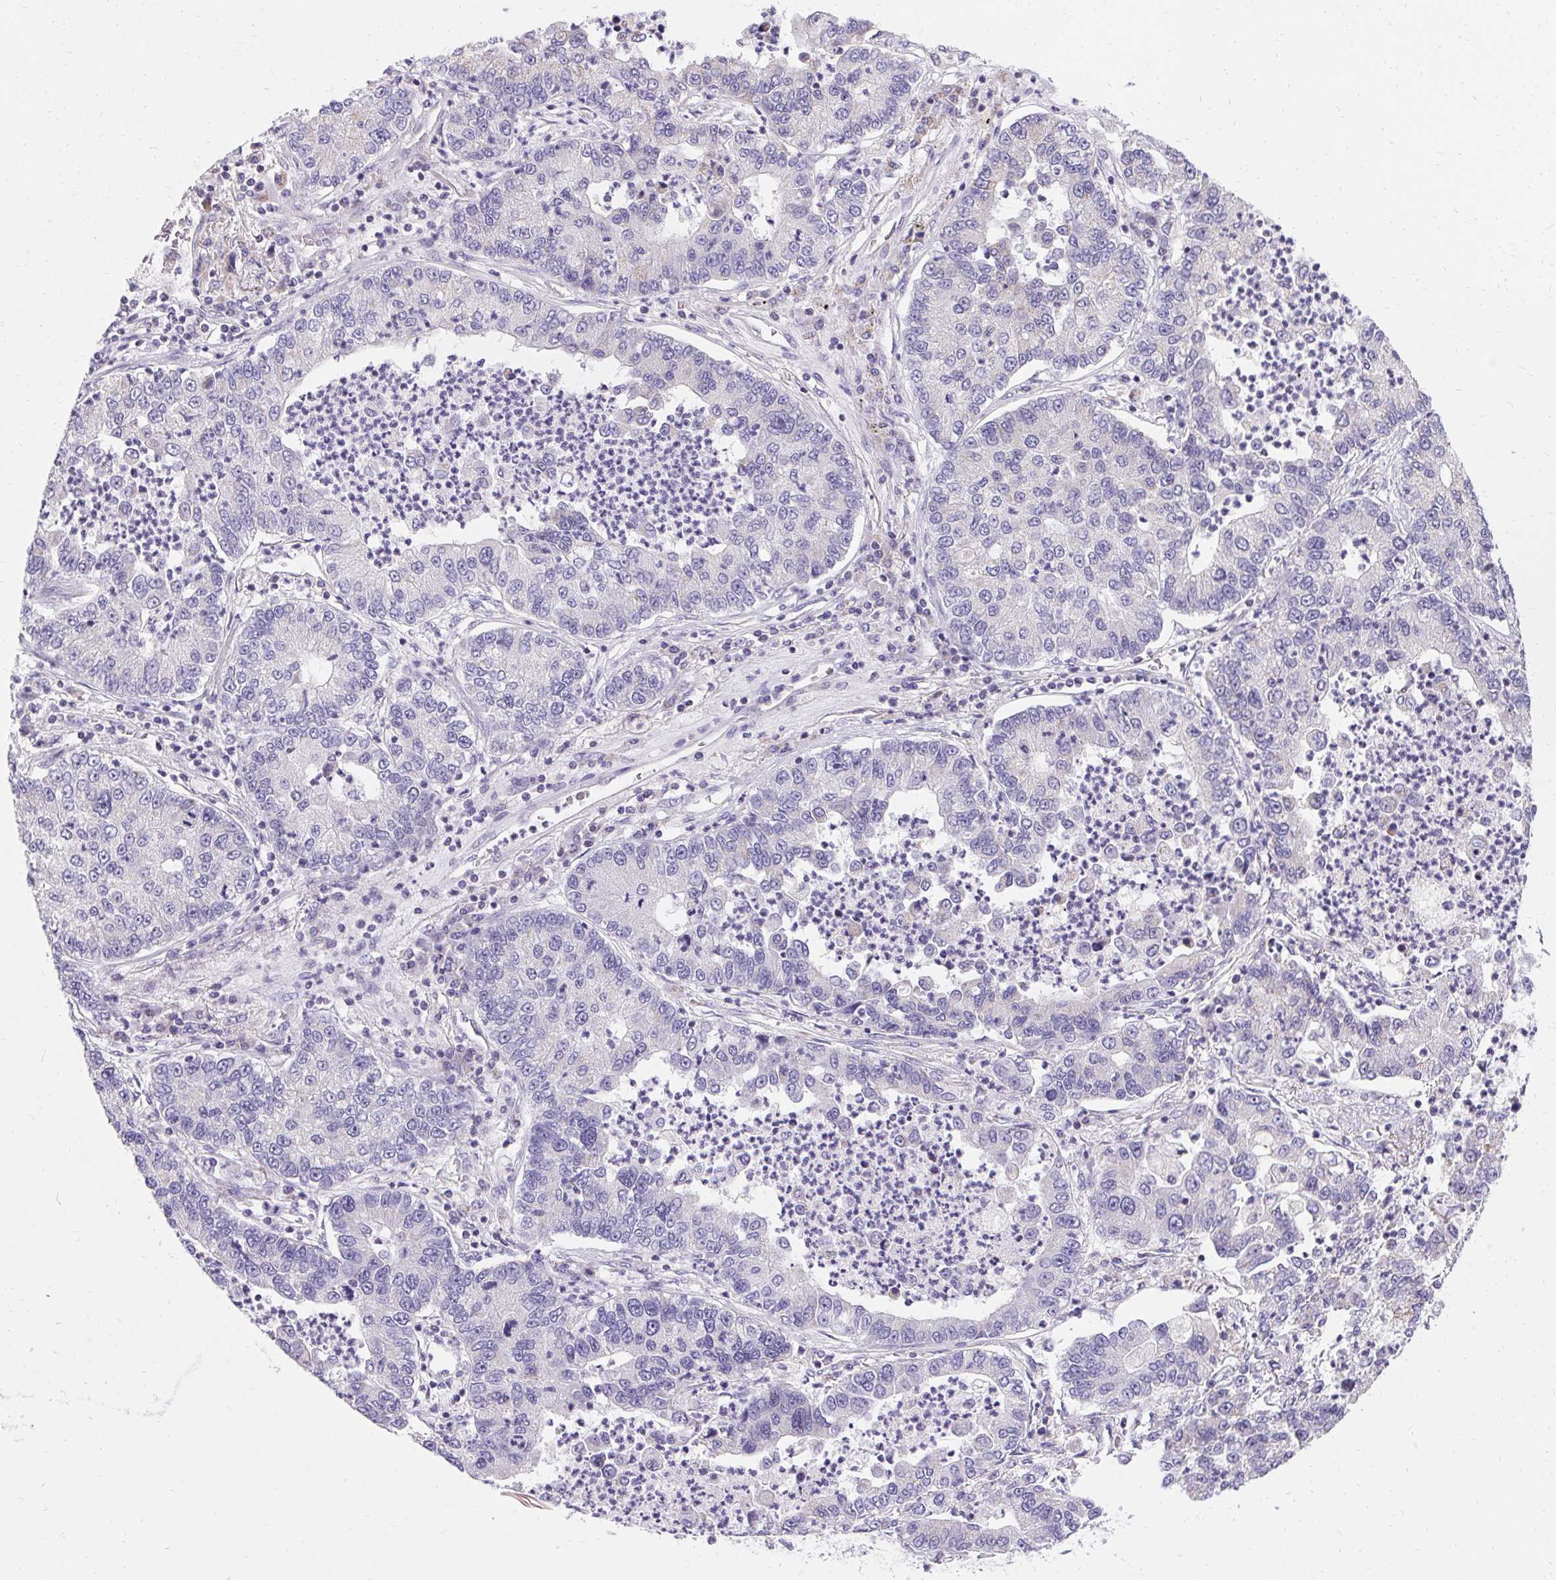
{"staining": {"intensity": "negative", "quantity": "none", "location": "none"}, "tissue": "lung cancer", "cell_type": "Tumor cells", "image_type": "cancer", "snomed": [{"axis": "morphology", "description": "Adenocarcinoma, NOS"}, {"axis": "topography", "description": "Lung"}], "caption": "This micrograph is of lung cancer (adenocarcinoma) stained with immunohistochemistry to label a protein in brown with the nuclei are counter-stained blue. There is no staining in tumor cells.", "gene": "ASGR2", "patient": {"sex": "female", "age": 57}}